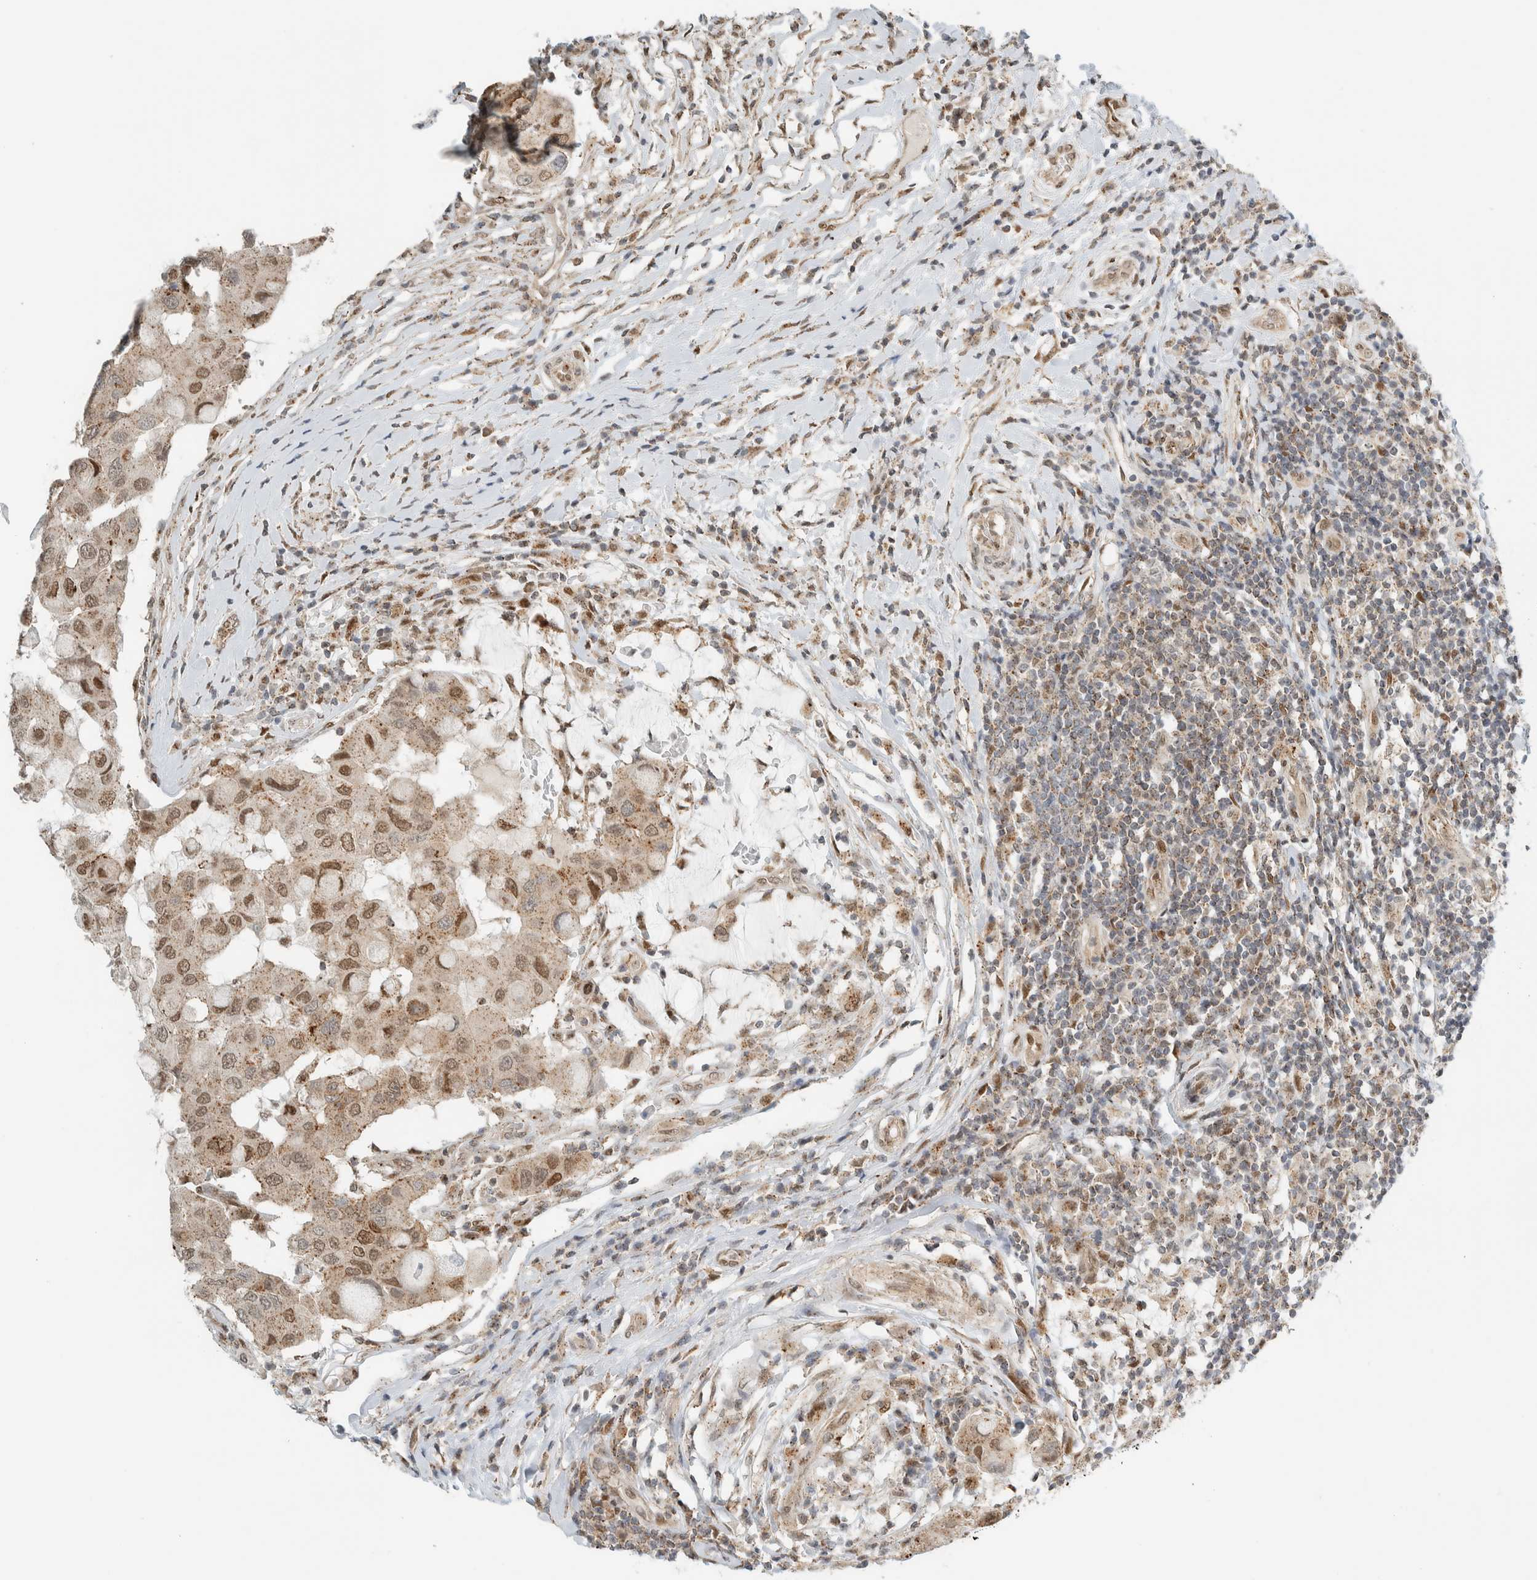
{"staining": {"intensity": "moderate", "quantity": ">75%", "location": "cytoplasmic/membranous,nuclear"}, "tissue": "breast cancer", "cell_type": "Tumor cells", "image_type": "cancer", "snomed": [{"axis": "morphology", "description": "Duct carcinoma"}, {"axis": "topography", "description": "Breast"}], "caption": "Breast cancer (invasive ductal carcinoma) tissue demonstrates moderate cytoplasmic/membranous and nuclear expression in about >75% of tumor cells, visualized by immunohistochemistry.", "gene": "TFE3", "patient": {"sex": "female", "age": 27}}